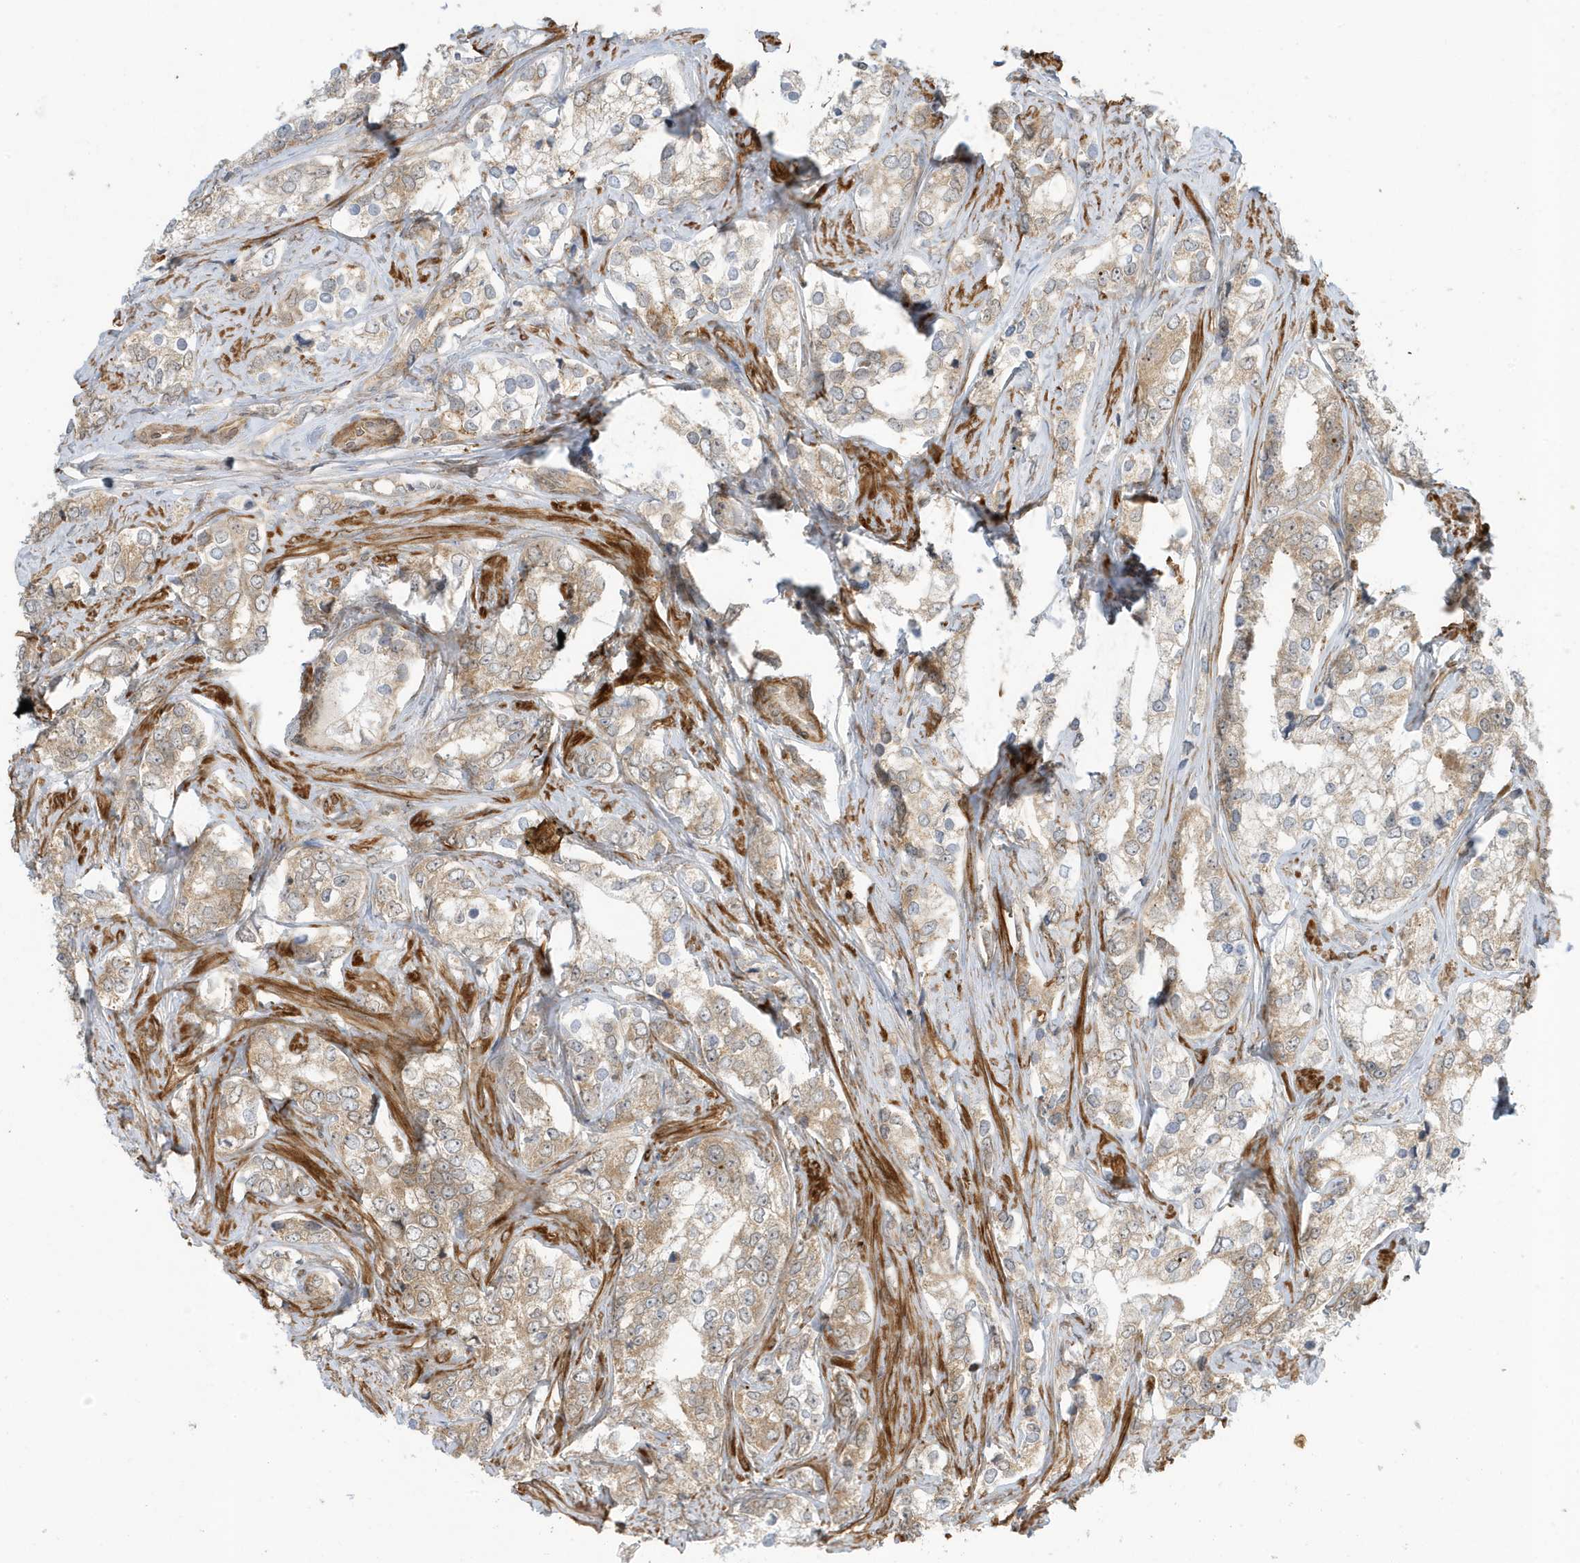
{"staining": {"intensity": "moderate", "quantity": "25%-75%", "location": "cytoplasmic/membranous"}, "tissue": "prostate cancer", "cell_type": "Tumor cells", "image_type": "cancer", "snomed": [{"axis": "morphology", "description": "Adenocarcinoma, High grade"}, {"axis": "topography", "description": "Prostate"}], "caption": "Prostate cancer (high-grade adenocarcinoma) tissue displays moderate cytoplasmic/membranous staining in about 25%-75% of tumor cells, visualized by immunohistochemistry.", "gene": "DHX36", "patient": {"sex": "male", "age": 66}}